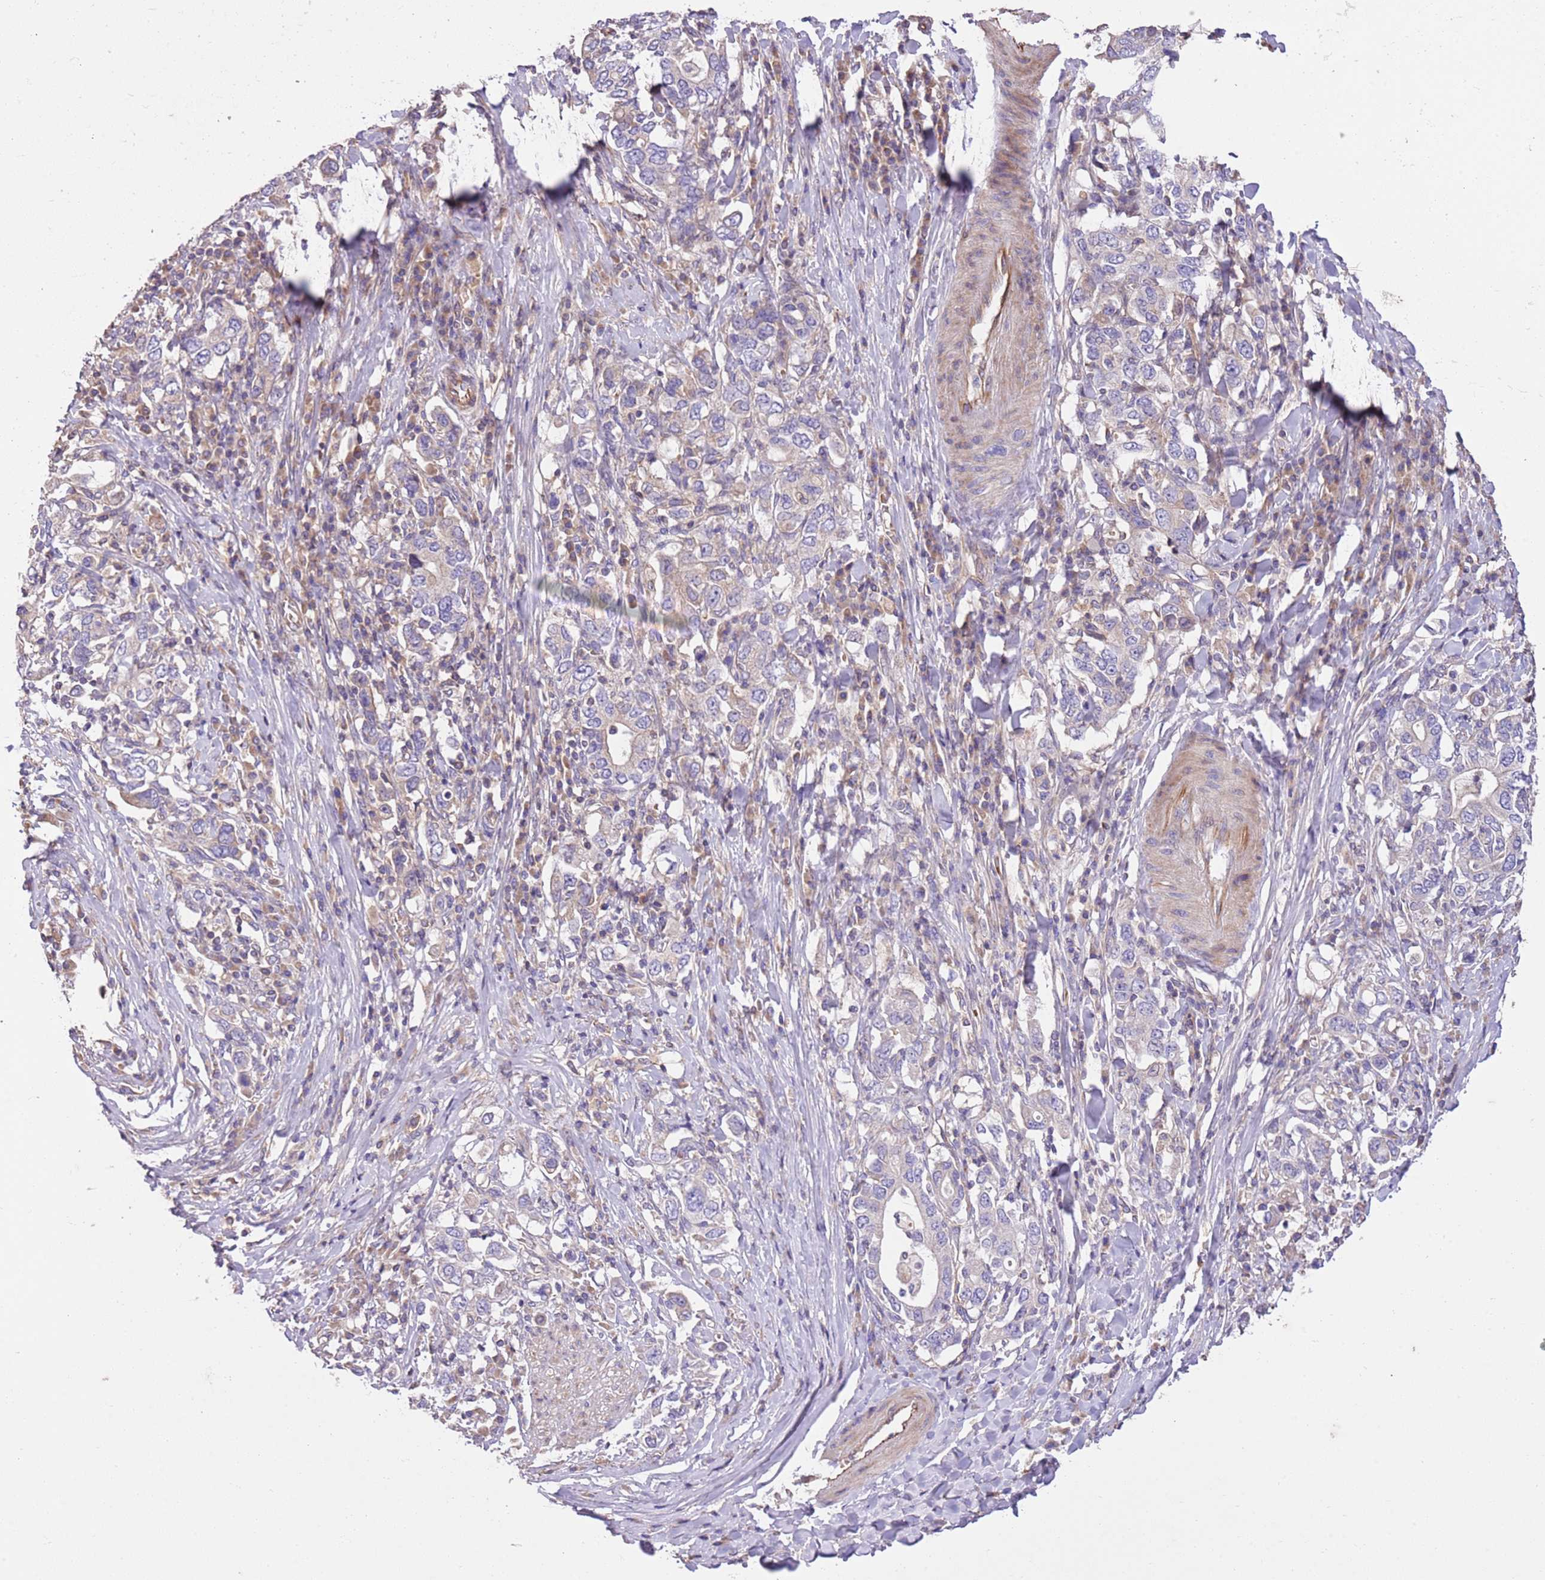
{"staining": {"intensity": "negative", "quantity": "none", "location": "none"}, "tissue": "stomach cancer", "cell_type": "Tumor cells", "image_type": "cancer", "snomed": [{"axis": "morphology", "description": "Adenocarcinoma, NOS"}, {"axis": "topography", "description": "Stomach, upper"}, {"axis": "topography", "description": "Stomach"}], "caption": "The histopathology image exhibits no staining of tumor cells in stomach cancer.", "gene": "FAM89B", "patient": {"sex": "male", "age": 62}}